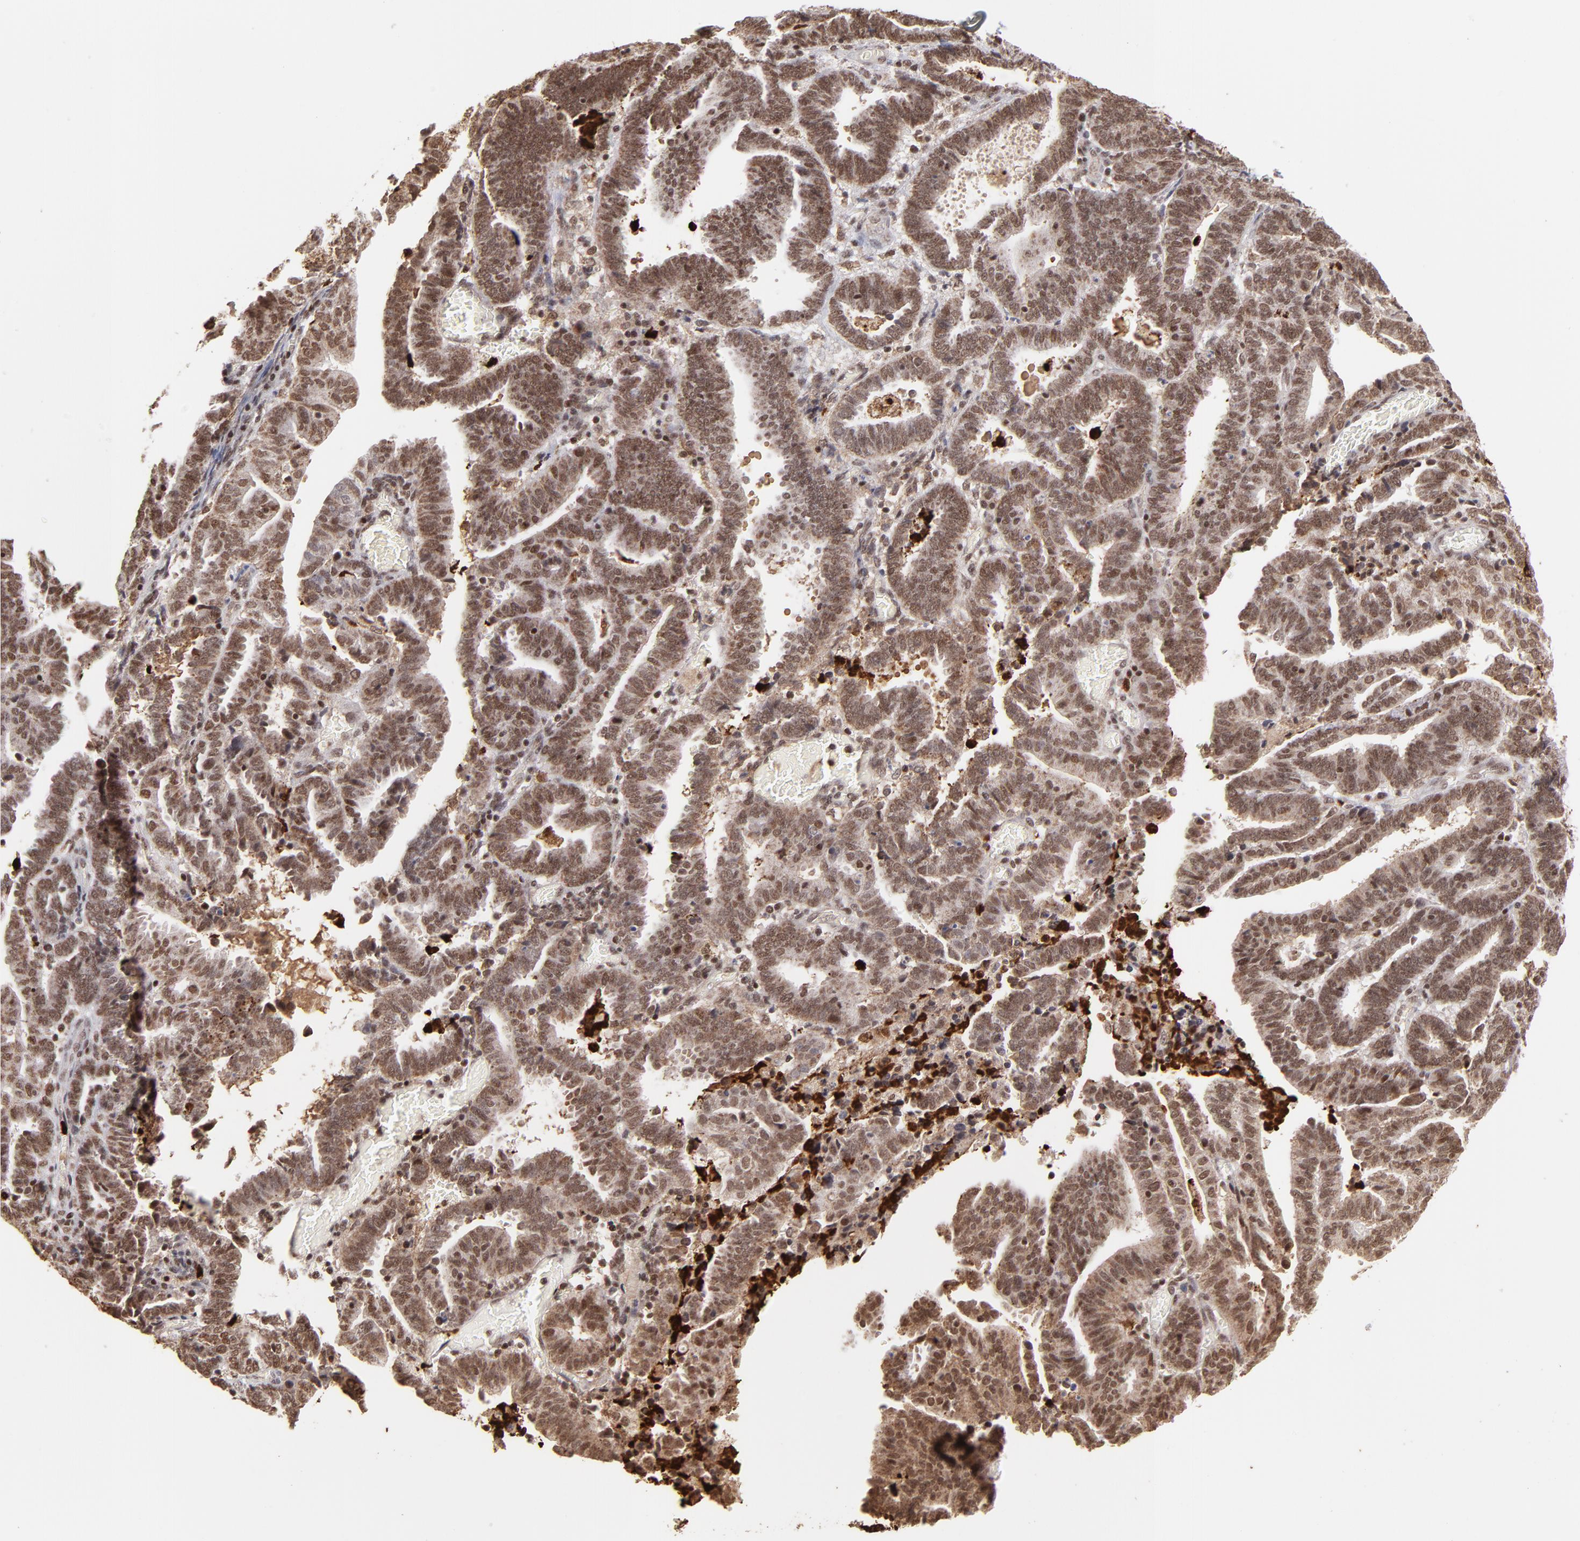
{"staining": {"intensity": "moderate", "quantity": ">75%", "location": "cytoplasmic/membranous,nuclear"}, "tissue": "endometrial cancer", "cell_type": "Tumor cells", "image_type": "cancer", "snomed": [{"axis": "morphology", "description": "Adenocarcinoma, NOS"}, {"axis": "topography", "description": "Uterus"}], "caption": "Adenocarcinoma (endometrial) stained with immunohistochemistry reveals moderate cytoplasmic/membranous and nuclear expression in about >75% of tumor cells.", "gene": "ZFX", "patient": {"sex": "female", "age": 83}}